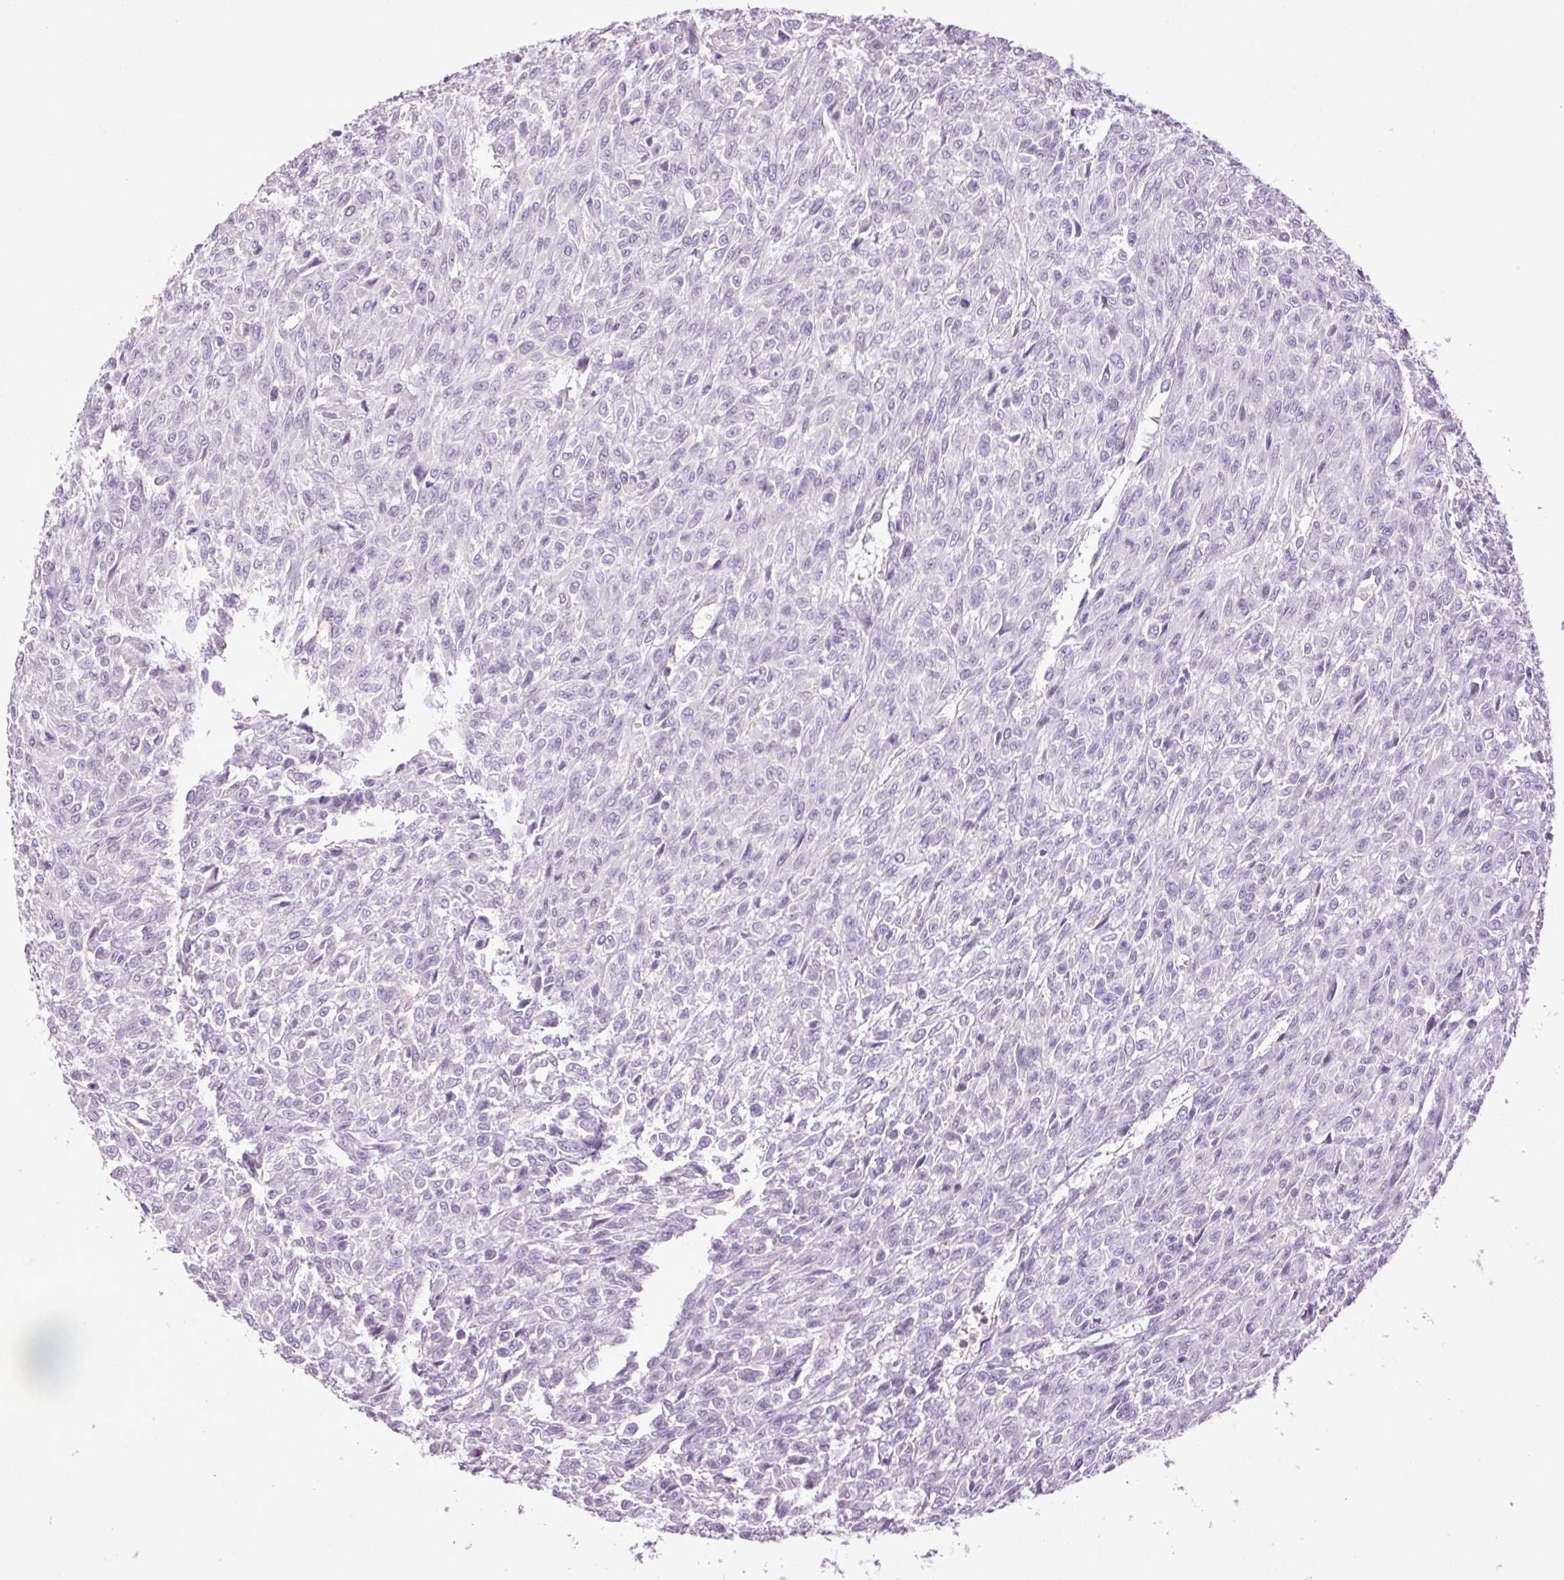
{"staining": {"intensity": "negative", "quantity": "none", "location": "none"}, "tissue": "renal cancer", "cell_type": "Tumor cells", "image_type": "cancer", "snomed": [{"axis": "morphology", "description": "Adenocarcinoma, NOS"}, {"axis": "topography", "description": "Kidney"}], "caption": "Tumor cells show no significant protein staining in adenocarcinoma (renal).", "gene": "FNDC7", "patient": {"sex": "male", "age": 58}}